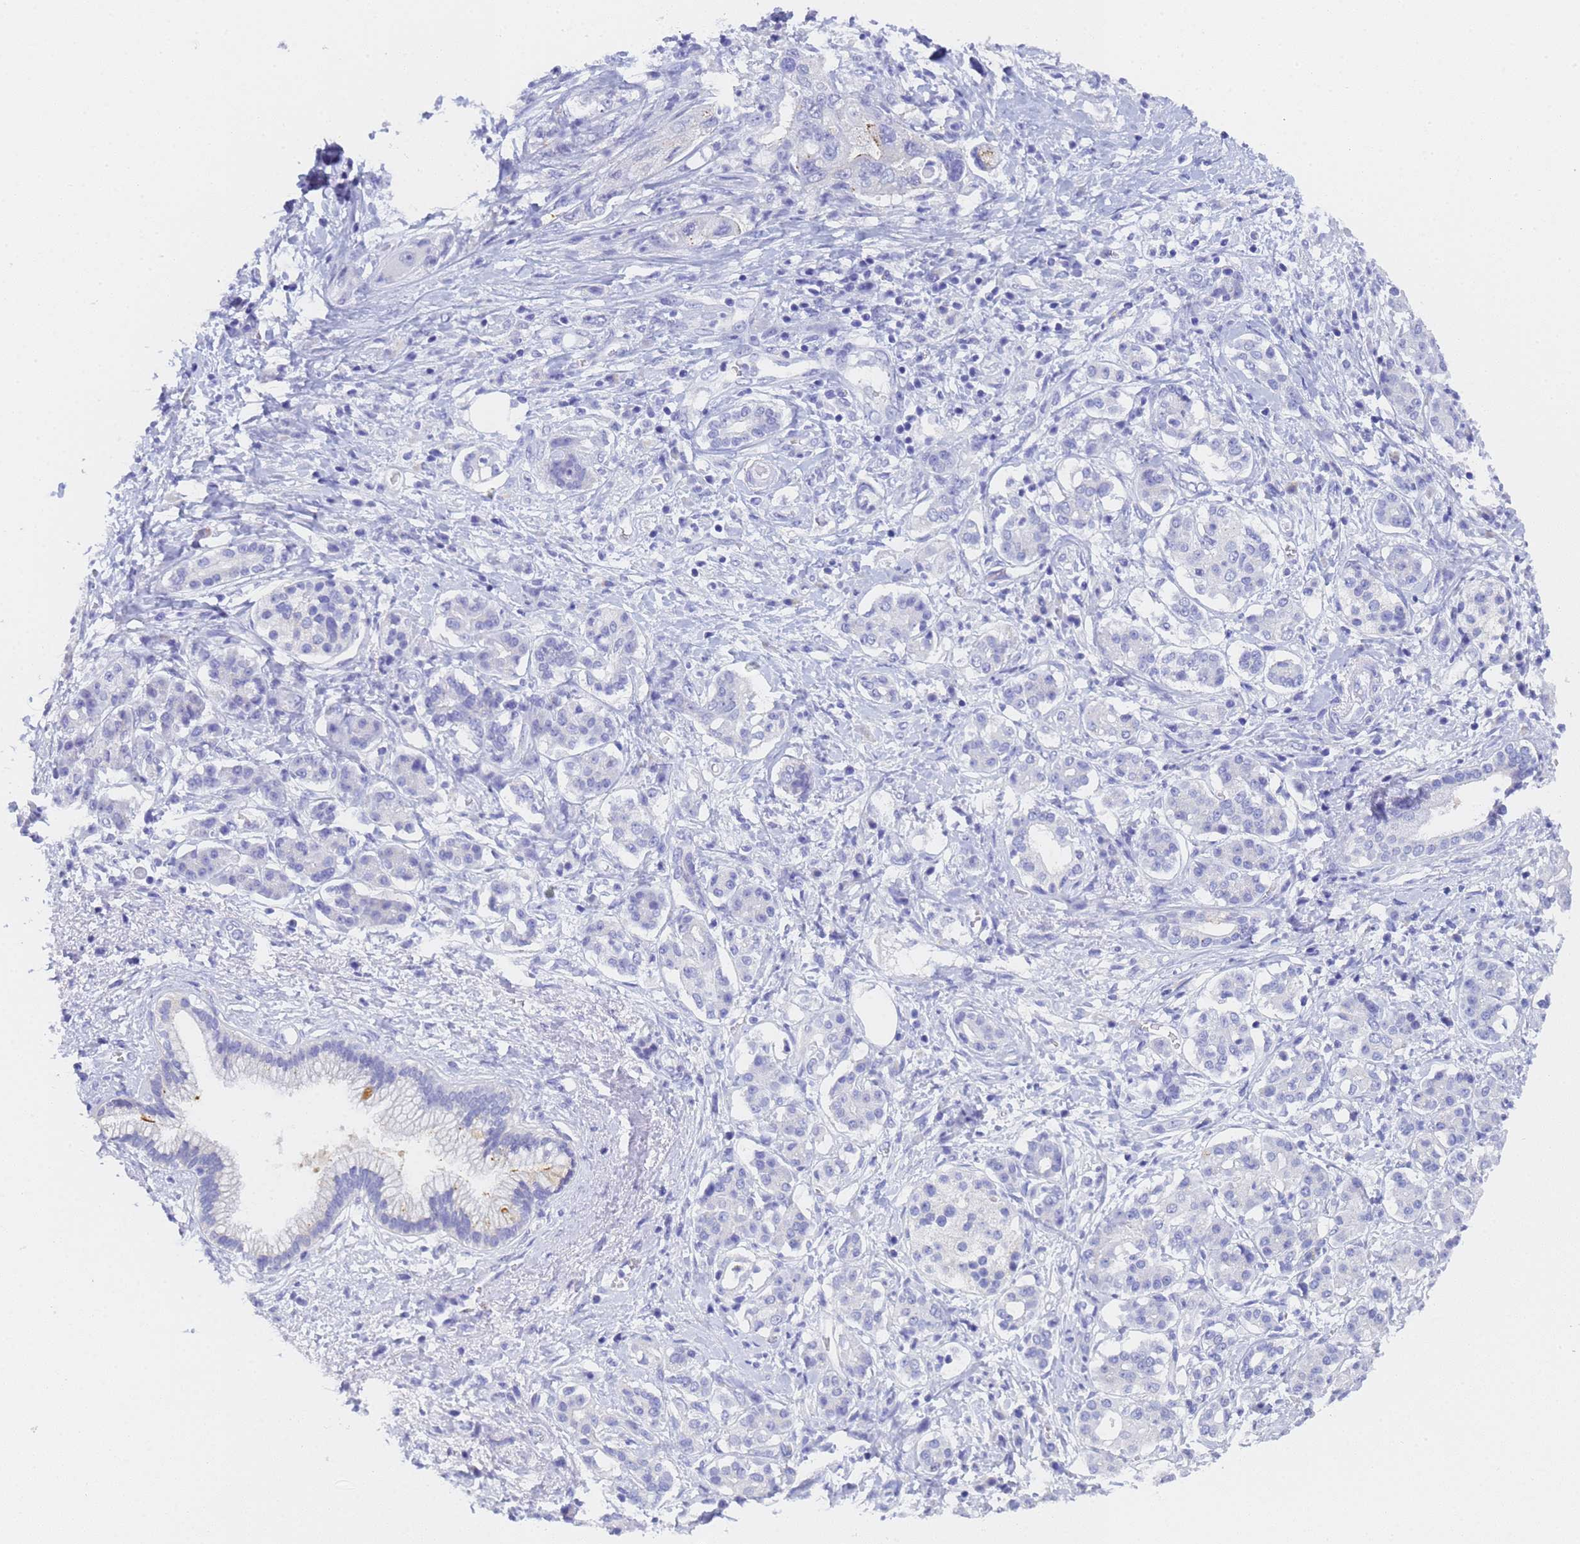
{"staining": {"intensity": "negative", "quantity": "none", "location": "none"}, "tissue": "pancreatic cancer", "cell_type": "Tumor cells", "image_type": "cancer", "snomed": [{"axis": "morphology", "description": "Adenocarcinoma, NOS"}, {"axis": "topography", "description": "Pancreas"}], "caption": "Immunohistochemistry image of neoplastic tissue: pancreatic cancer (adenocarcinoma) stained with DAB shows no significant protein positivity in tumor cells.", "gene": "STATH", "patient": {"sex": "female", "age": 73}}